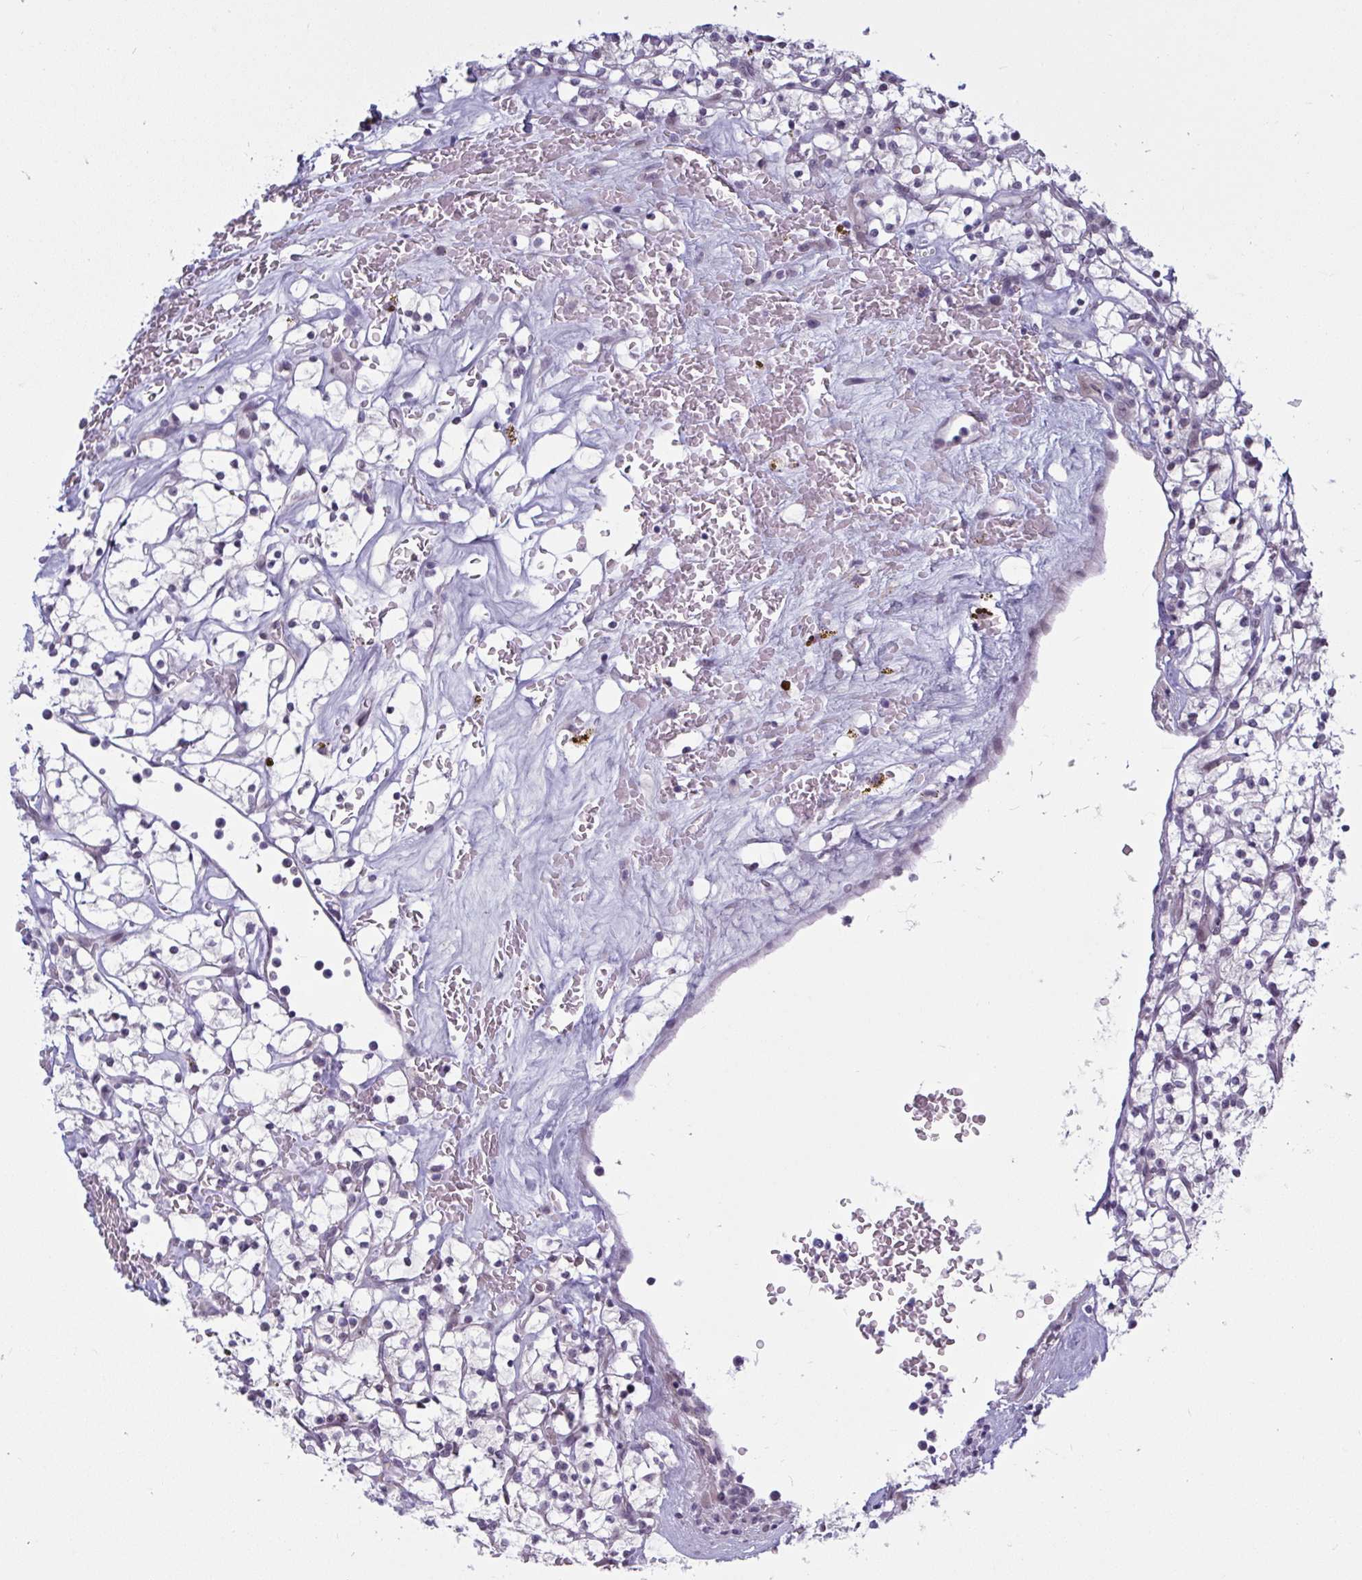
{"staining": {"intensity": "negative", "quantity": "none", "location": "none"}, "tissue": "renal cancer", "cell_type": "Tumor cells", "image_type": "cancer", "snomed": [{"axis": "morphology", "description": "Adenocarcinoma, NOS"}, {"axis": "topography", "description": "Kidney"}], "caption": "Immunohistochemistry (IHC) of human renal adenocarcinoma demonstrates no positivity in tumor cells.", "gene": "TCEAL8", "patient": {"sex": "female", "age": 64}}